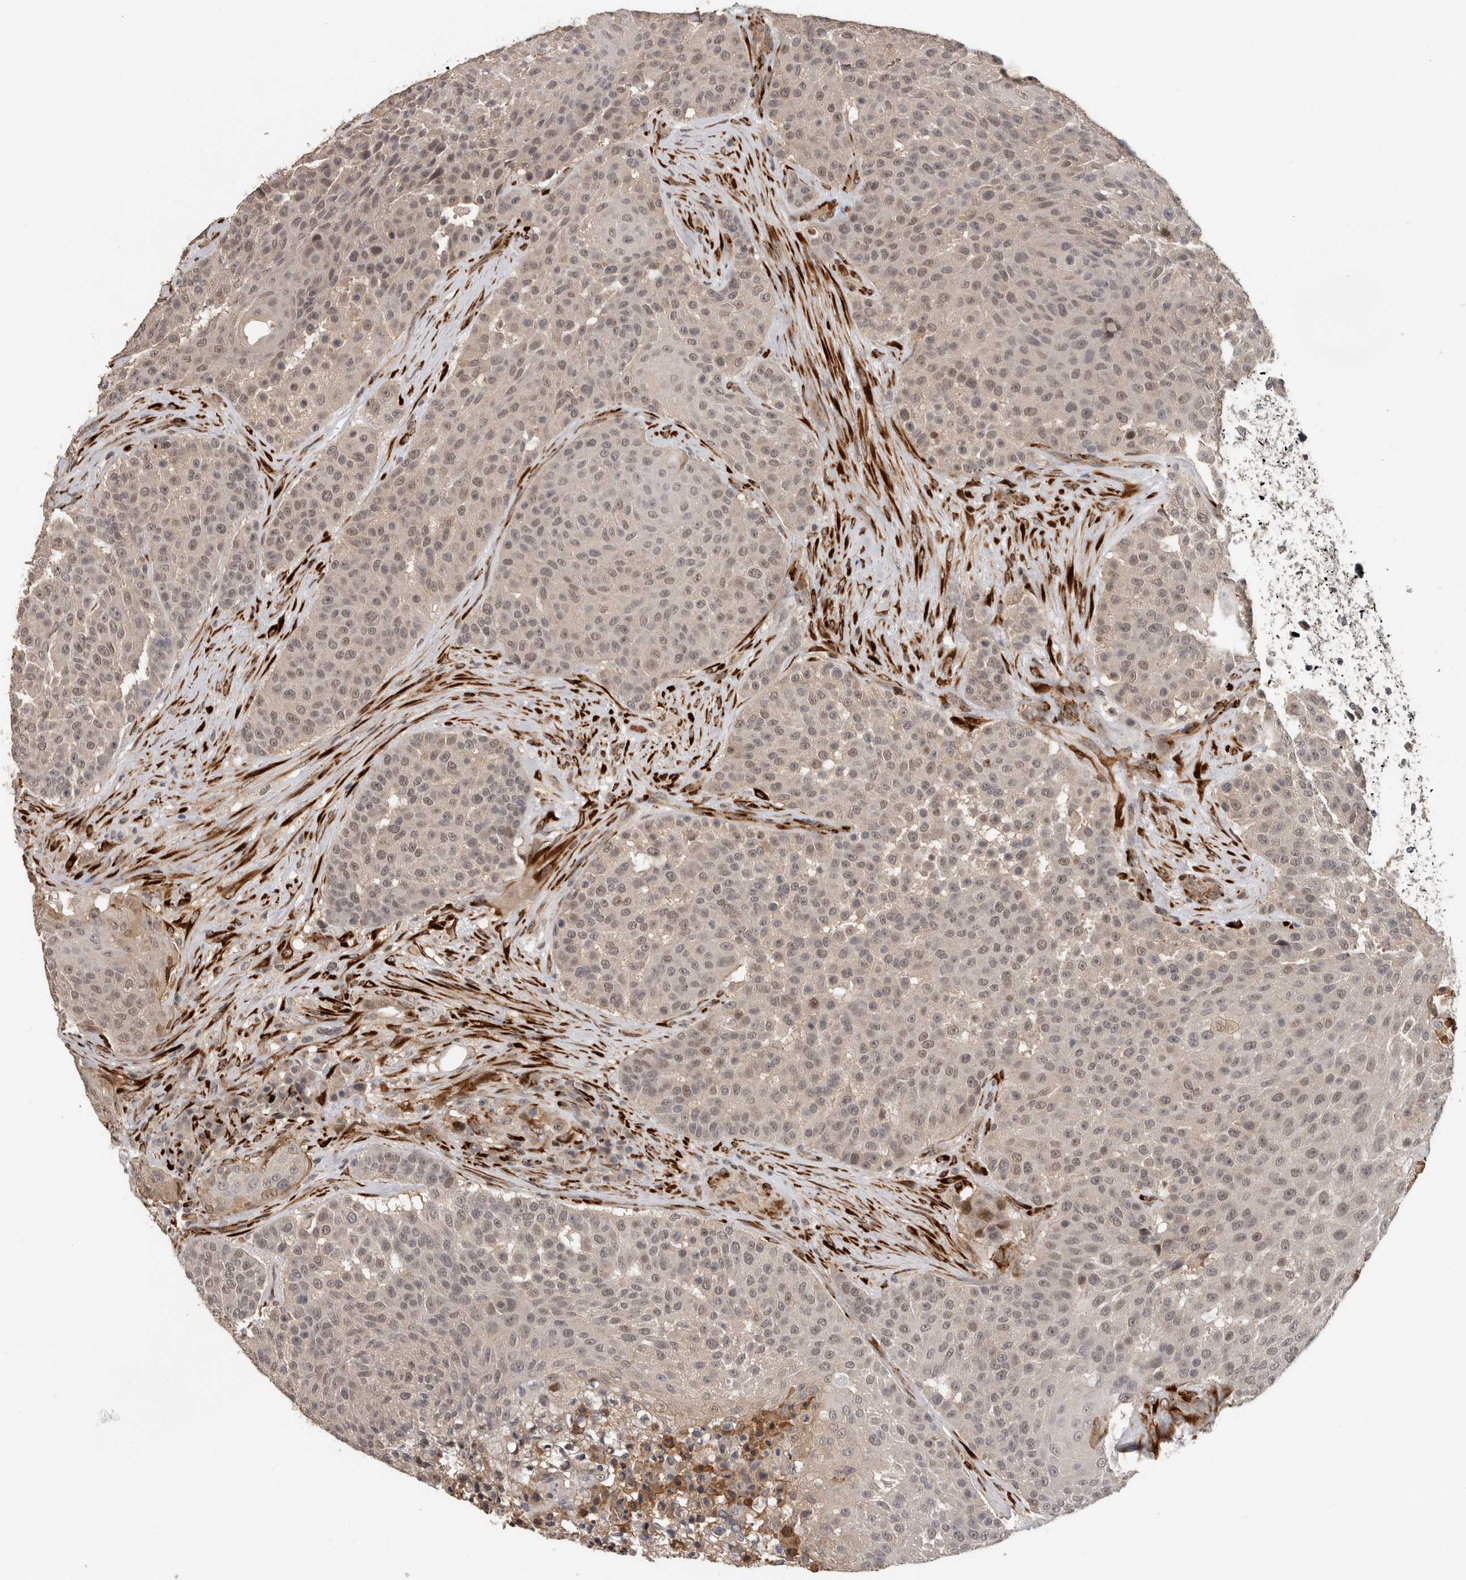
{"staining": {"intensity": "weak", "quantity": ">75%", "location": "nuclear"}, "tissue": "urothelial cancer", "cell_type": "Tumor cells", "image_type": "cancer", "snomed": [{"axis": "morphology", "description": "Urothelial carcinoma, High grade"}, {"axis": "topography", "description": "Urinary bladder"}], "caption": "Weak nuclear positivity is appreciated in approximately >75% of tumor cells in urothelial carcinoma (high-grade).", "gene": "HENMT1", "patient": {"sex": "female", "age": 63}}